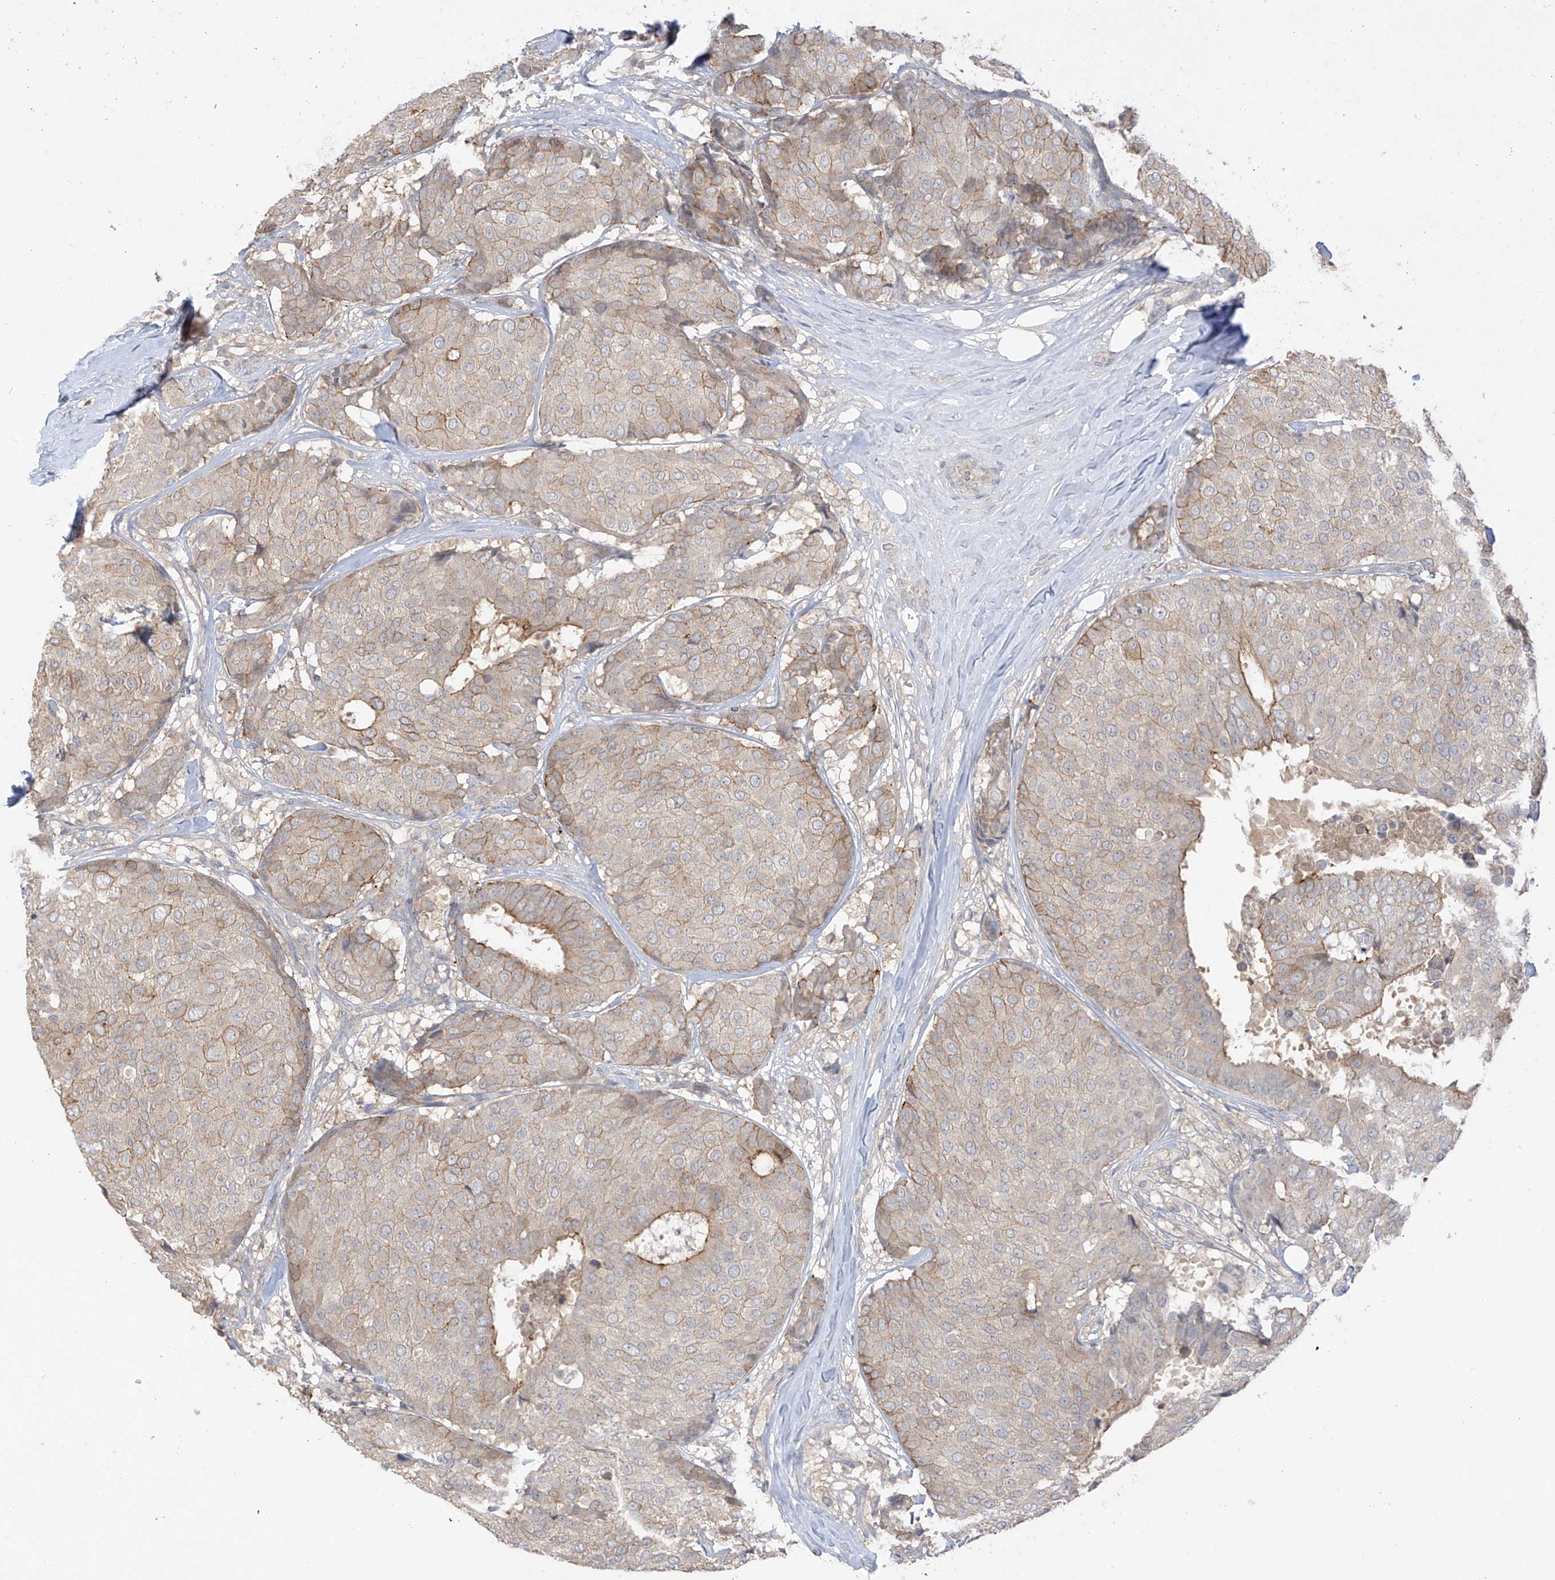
{"staining": {"intensity": "weak", "quantity": "25%-75%", "location": "cytoplasmic/membranous"}, "tissue": "breast cancer", "cell_type": "Tumor cells", "image_type": "cancer", "snomed": [{"axis": "morphology", "description": "Duct carcinoma"}, {"axis": "topography", "description": "Breast"}], "caption": "Infiltrating ductal carcinoma (breast) stained with a protein marker shows weak staining in tumor cells.", "gene": "ANGEL2", "patient": {"sex": "female", "age": 75}}